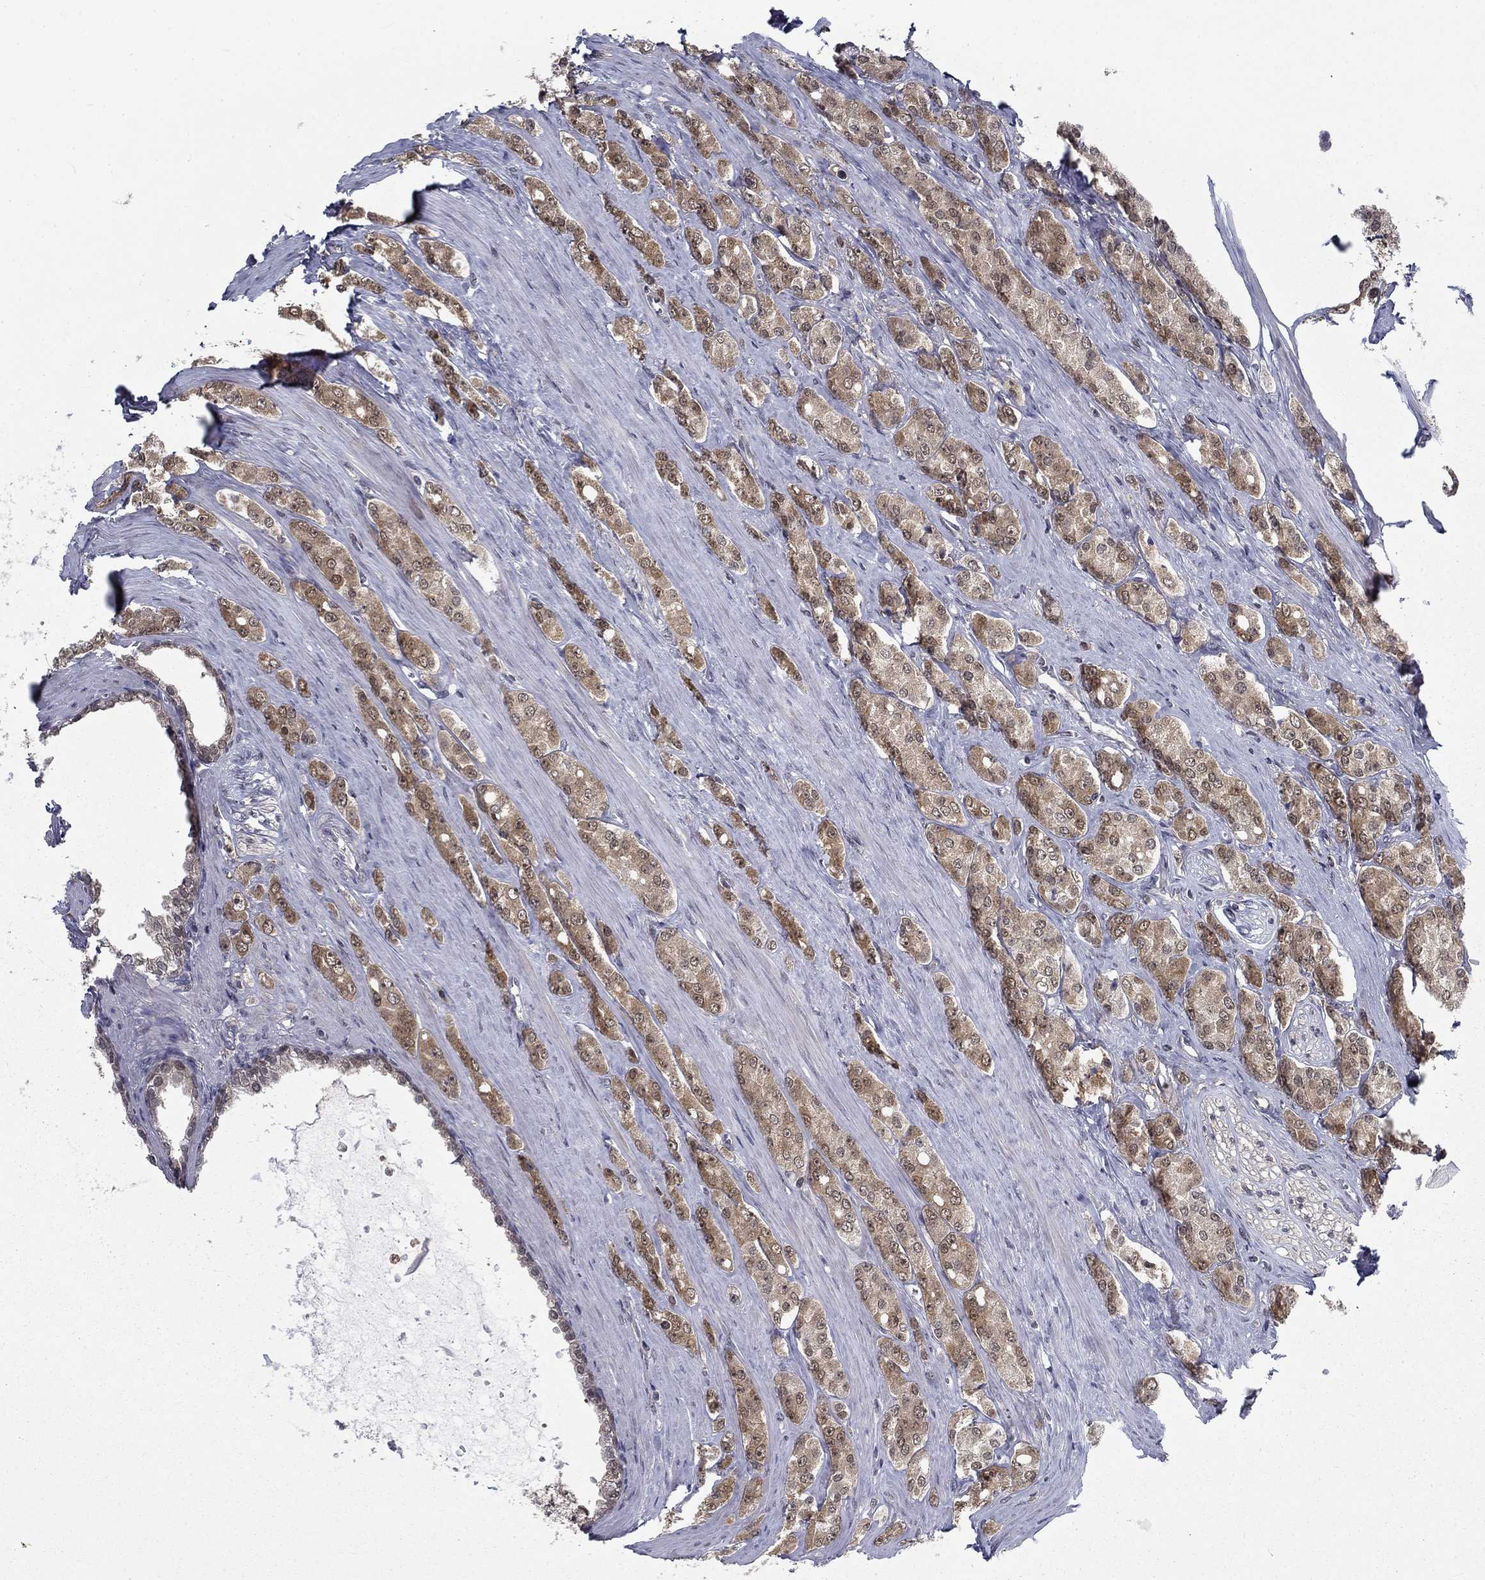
{"staining": {"intensity": "weak", "quantity": ">75%", "location": "cytoplasmic/membranous"}, "tissue": "prostate cancer", "cell_type": "Tumor cells", "image_type": "cancer", "snomed": [{"axis": "morphology", "description": "Adenocarcinoma, NOS"}, {"axis": "topography", "description": "Prostate"}], "caption": "Prostate adenocarcinoma tissue demonstrates weak cytoplasmic/membranous staining in approximately >75% of tumor cells, visualized by immunohistochemistry.", "gene": "NIT2", "patient": {"sex": "male", "age": 67}}